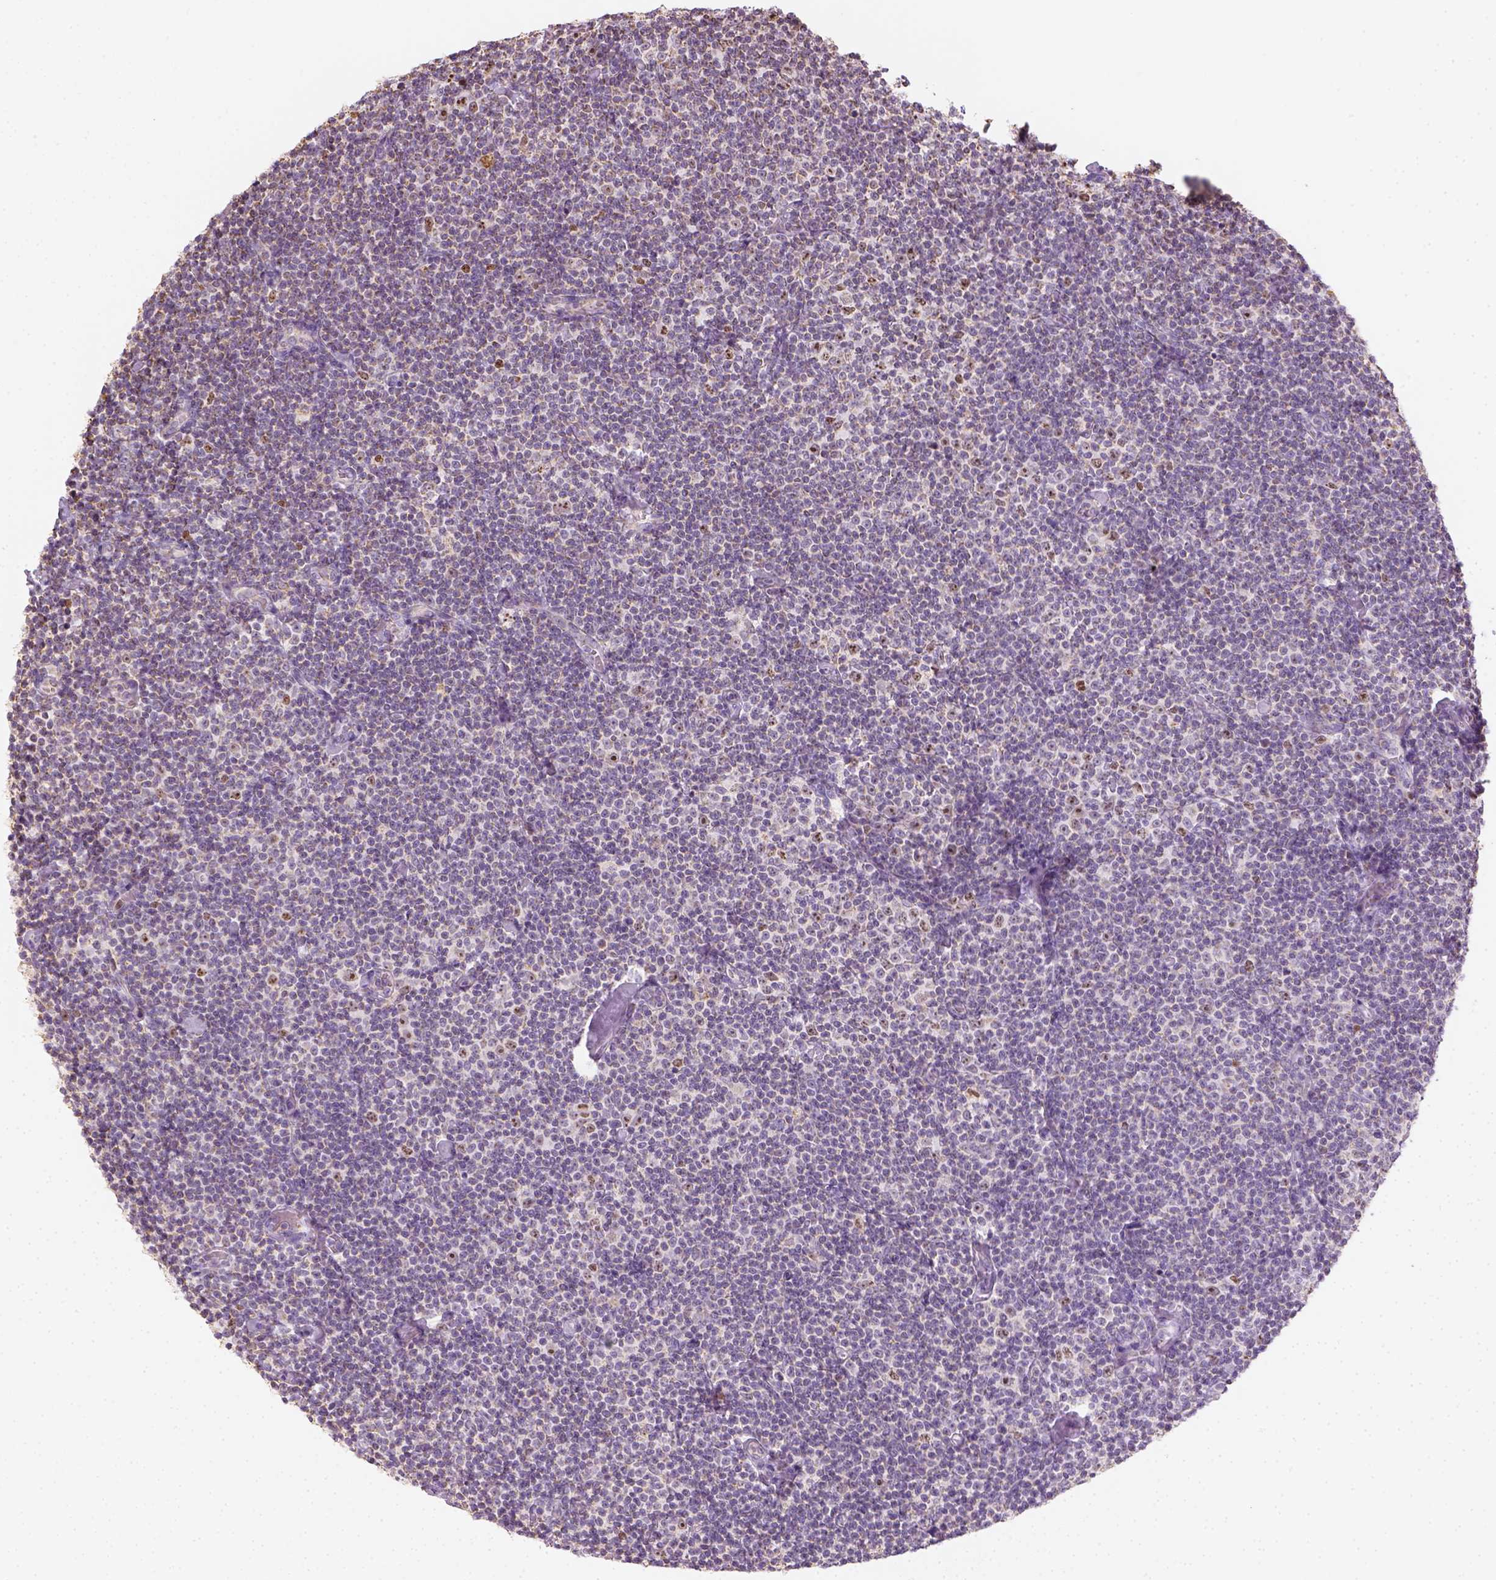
{"staining": {"intensity": "negative", "quantity": "none", "location": "none"}, "tissue": "lymphoma", "cell_type": "Tumor cells", "image_type": "cancer", "snomed": [{"axis": "morphology", "description": "Malignant lymphoma, non-Hodgkin's type, Low grade"}, {"axis": "topography", "description": "Lymph node"}], "caption": "A photomicrograph of human lymphoma is negative for staining in tumor cells.", "gene": "LCA5", "patient": {"sex": "male", "age": 81}}